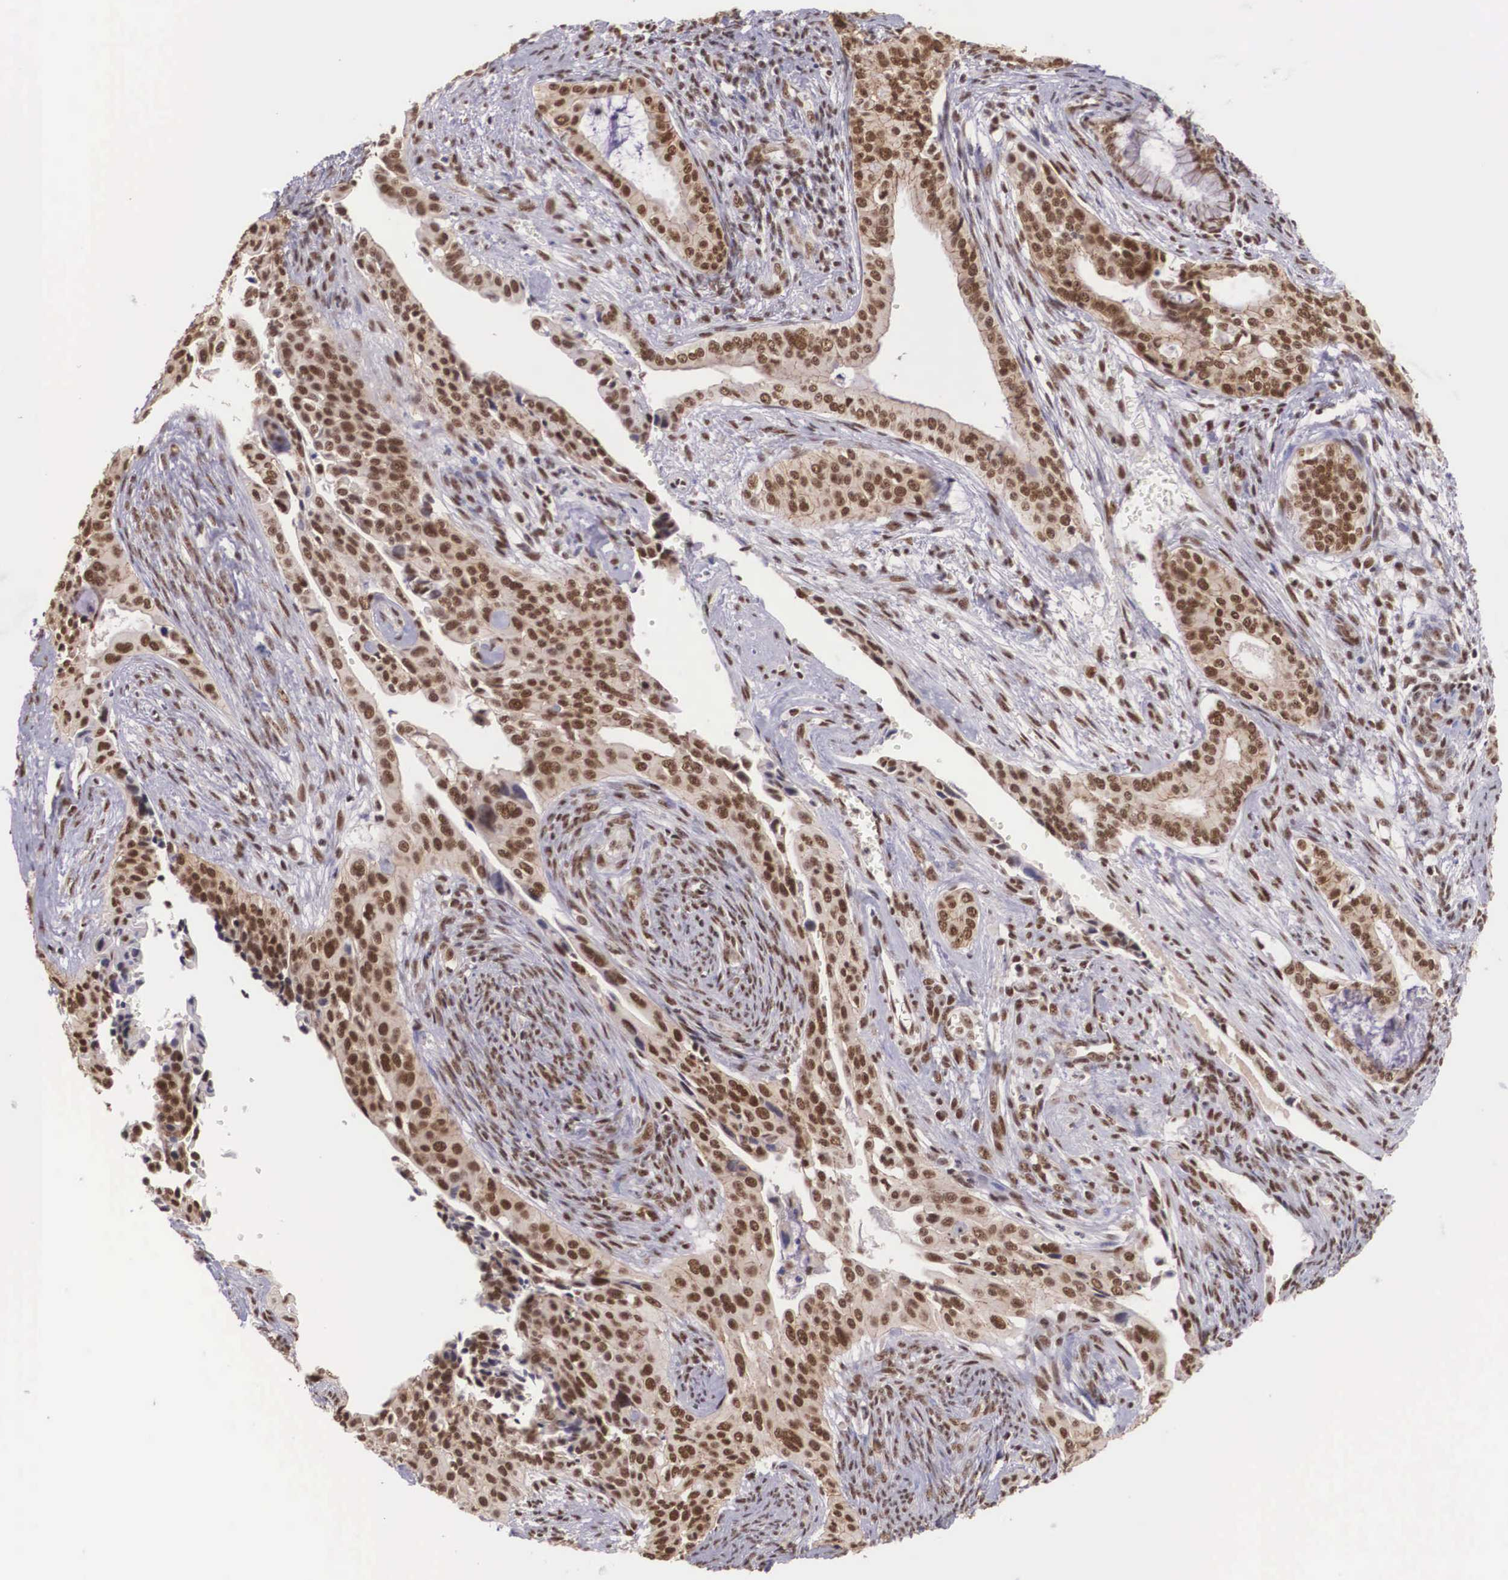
{"staining": {"intensity": "strong", "quantity": ">75%", "location": "cytoplasmic/membranous,nuclear"}, "tissue": "cervical cancer", "cell_type": "Tumor cells", "image_type": "cancer", "snomed": [{"axis": "morphology", "description": "Squamous cell carcinoma, NOS"}, {"axis": "topography", "description": "Cervix"}], "caption": "Protein analysis of cervical cancer (squamous cell carcinoma) tissue exhibits strong cytoplasmic/membranous and nuclear positivity in approximately >75% of tumor cells.", "gene": "POLR2F", "patient": {"sex": "female", "age": 34}}